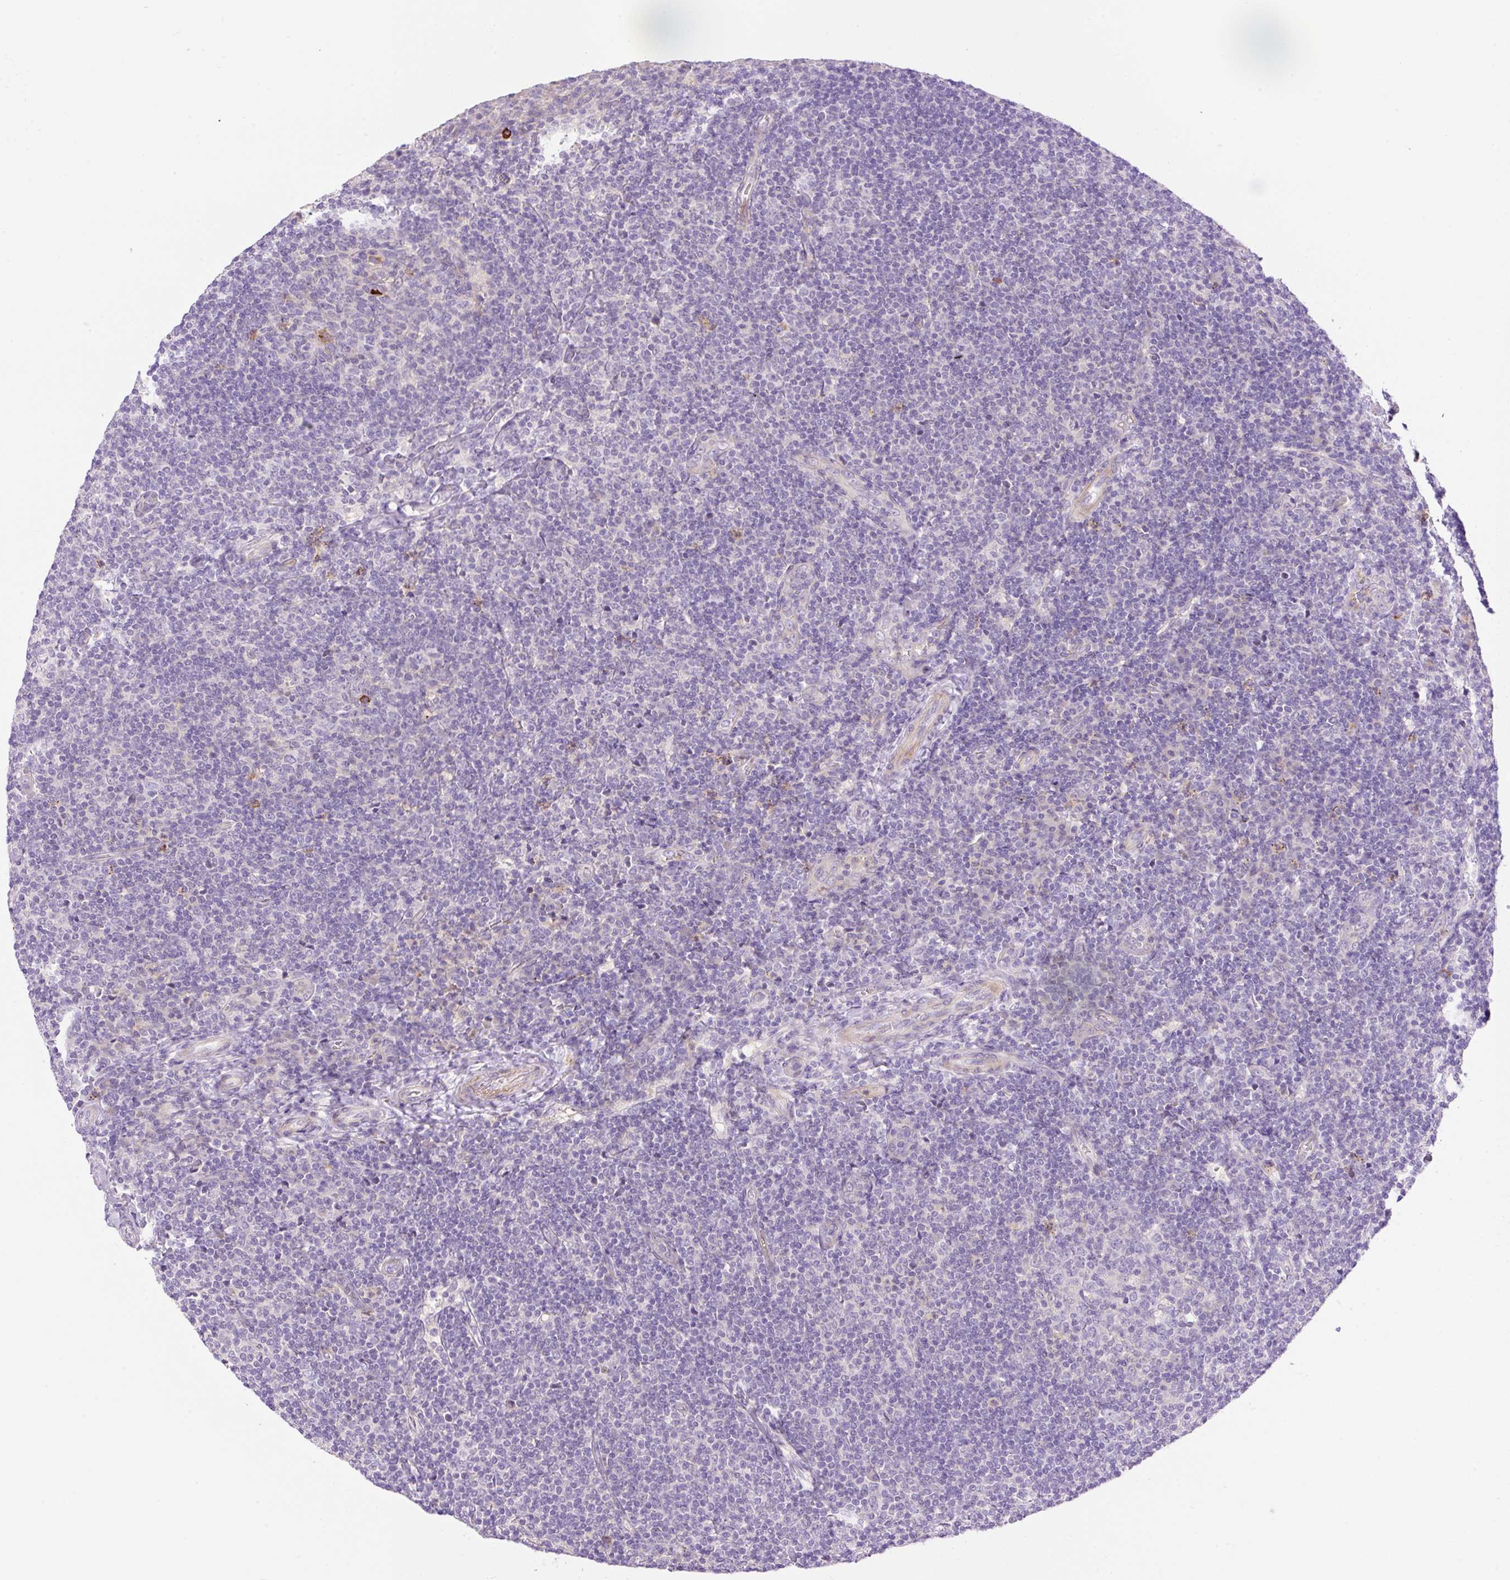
{"staining": {"intensity": "negative", "quantity": "none", "location": "none"}, "tissue": "tonsil", "cell_type": "Germinal center cells", "image_type": "normal", "snomed": [{"axis": "morphology", "description": "Normal tissue, NOS"}, {"axis": "topography", "description": "Tonsil"}], "caption": "This is a histopathology image of immunohistochemistry staining of normal tonsil, which shows no positivity in germinal center cells.", "gene": "LHFPL5", "patient": {"sex": "female", "age": 10}}